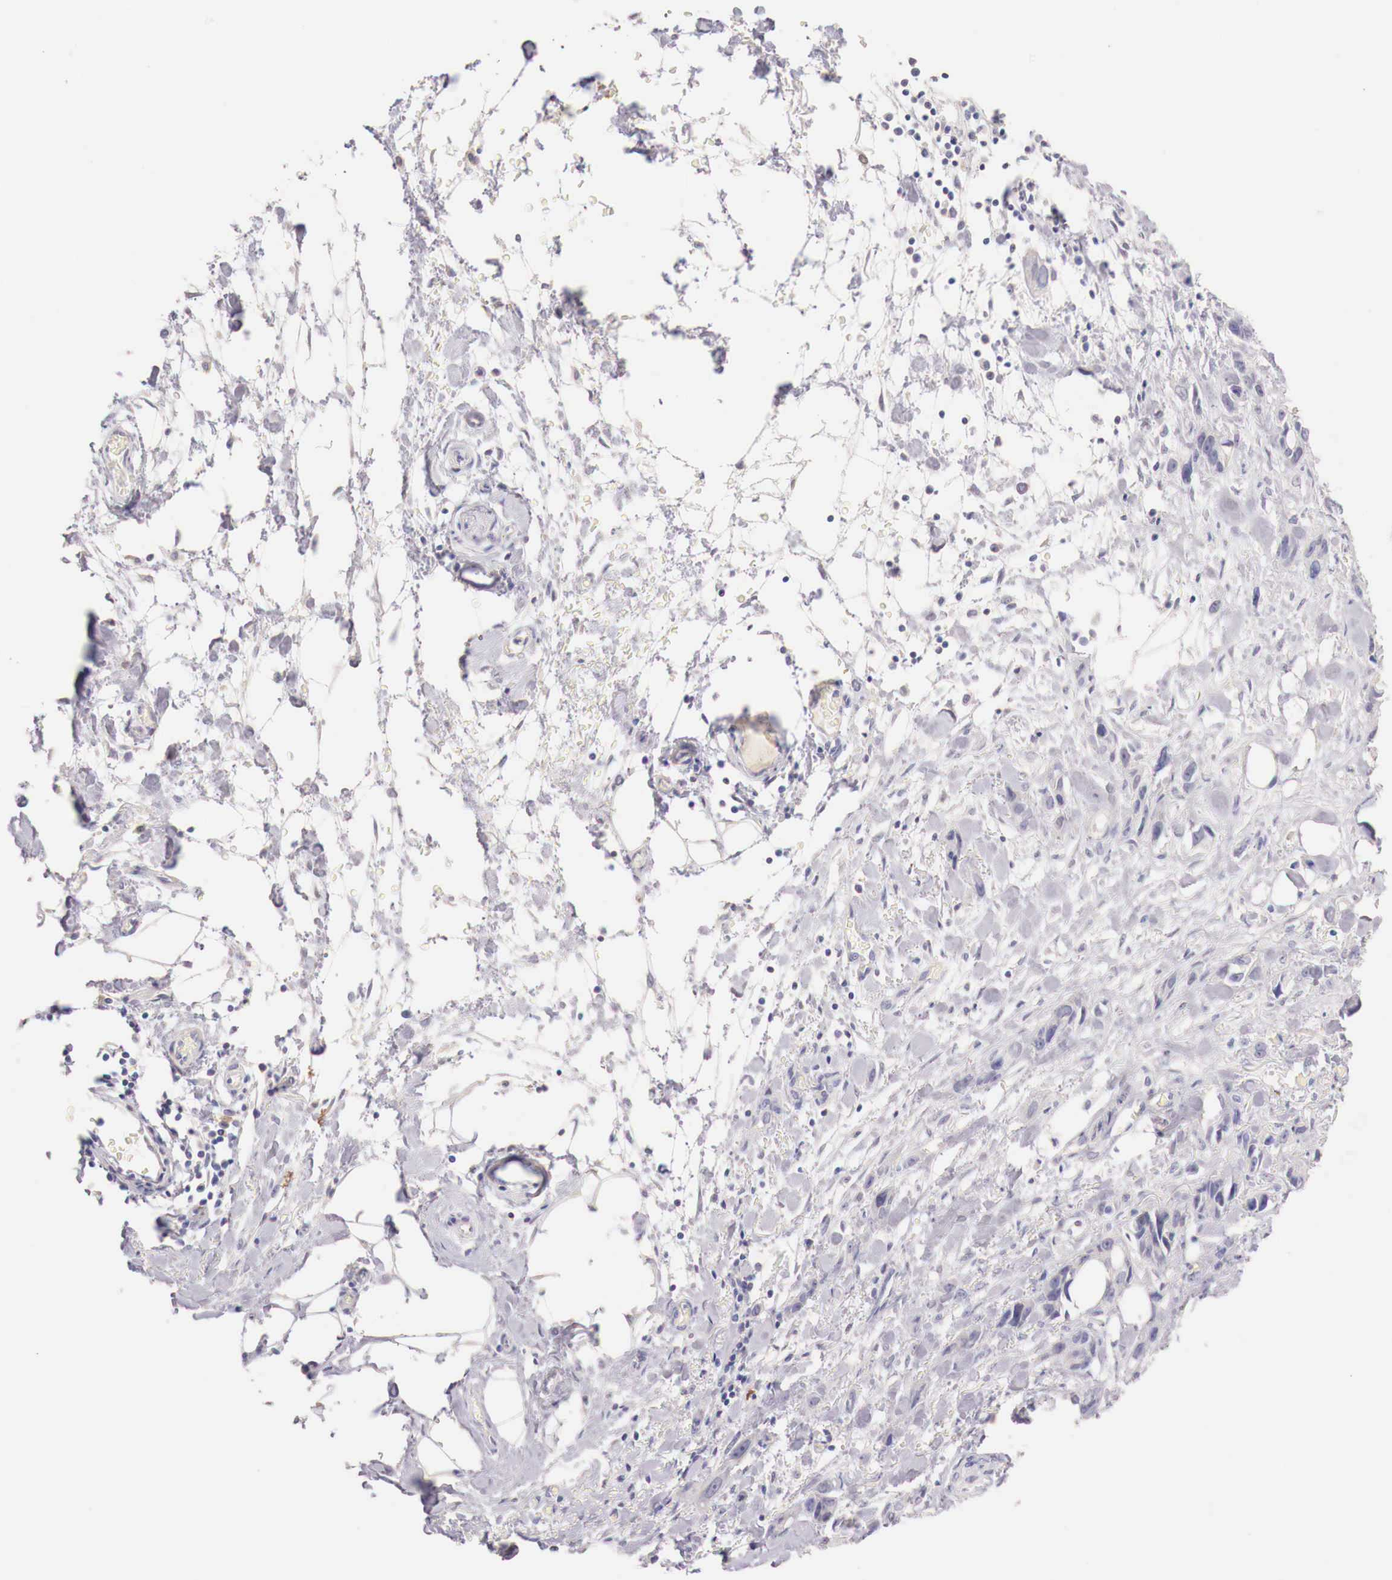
{"staining": {"intensity": "negative", "quantity": "none", "location": "none"}, "tissue": "stomach cancer", "cell_type": "Tumor cells", "image_type": "cancer", "snomed": [{"axis": "morphology", "description": "Adenocarcinoma, NOS"}, {"axis": "topography", "description": "Stomach, upper"}], "caption": "A high-resolution micrograph shows immunohistochemistry staining of stomach adenocarcinoma, which reveals no significant expression in tumor cells. The staining was performed using DAB (3,3'-diaminobenzidine) to visualize the protein expression in brown, while the nuclei were stained in blue with hematoxylin (Magnification: 20x).", "gene": "ITIH6", "patient": {"sex": "male", "age": 47}}